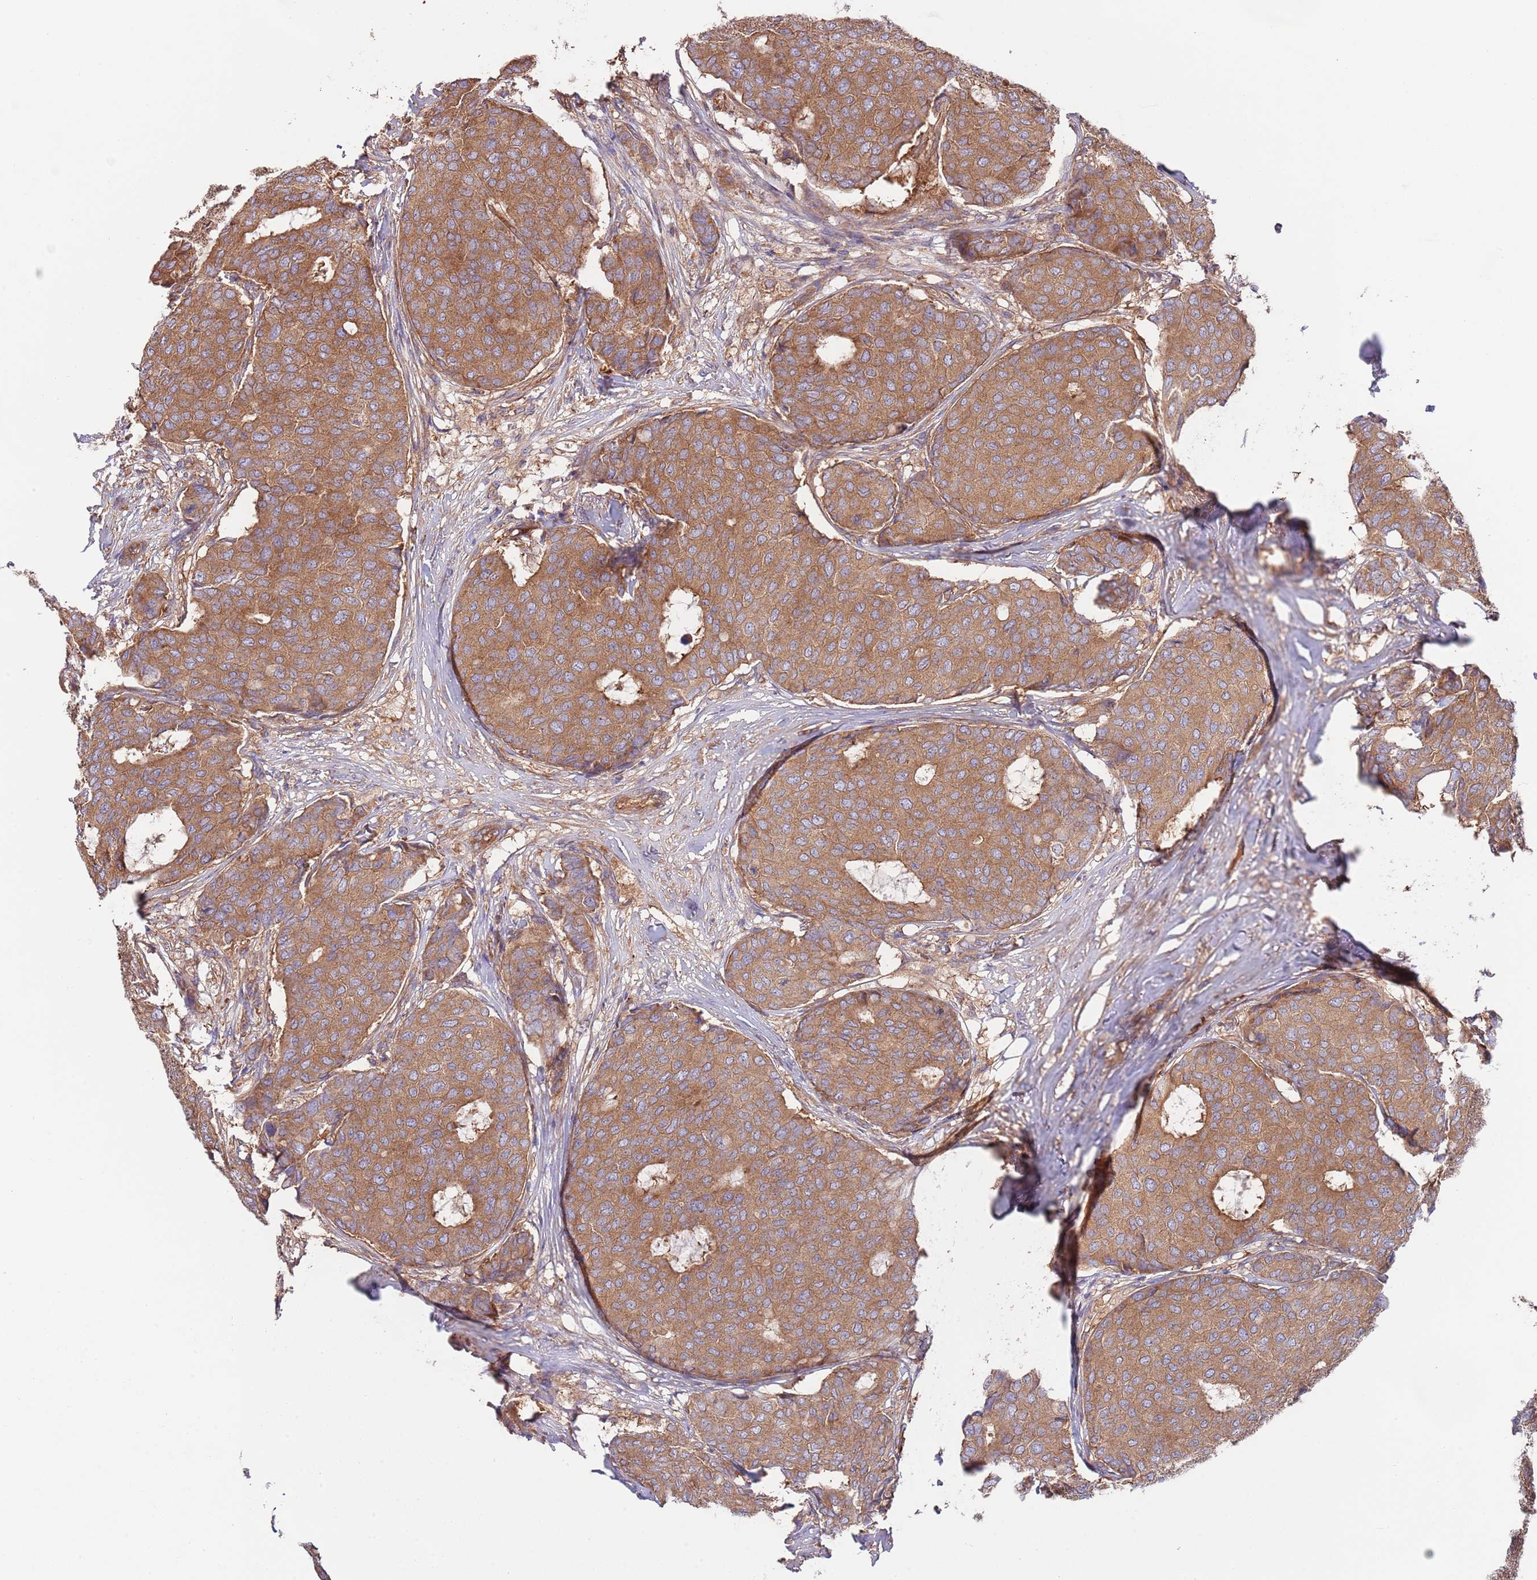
{"staining": {"intensity": "moderate", "quantity": ">75%", "location": "cytoplasmic/membranous"}, "tissue": "breast cancer", "cell_type": "Tumor cells", "image_type": "cancer", "snomed": [{"axis": "morphology", "description": "Duct carcinoma"}, {"axis": "topography", "description": "Breast"}], "caption": "Moderate cytoplasmic/membranous protein positivity is seen in approximately >75% of tumor cells in invasive ductal carcinoma (breast). The staining is performed using DAB (3,3'-diaminobenzidine) brown chromogen to label protein expression. The nuclei are counter-stained blue using hematoxylin.", "gene": "EIF3F", "patient": {"sex": "female", "age": 75}}